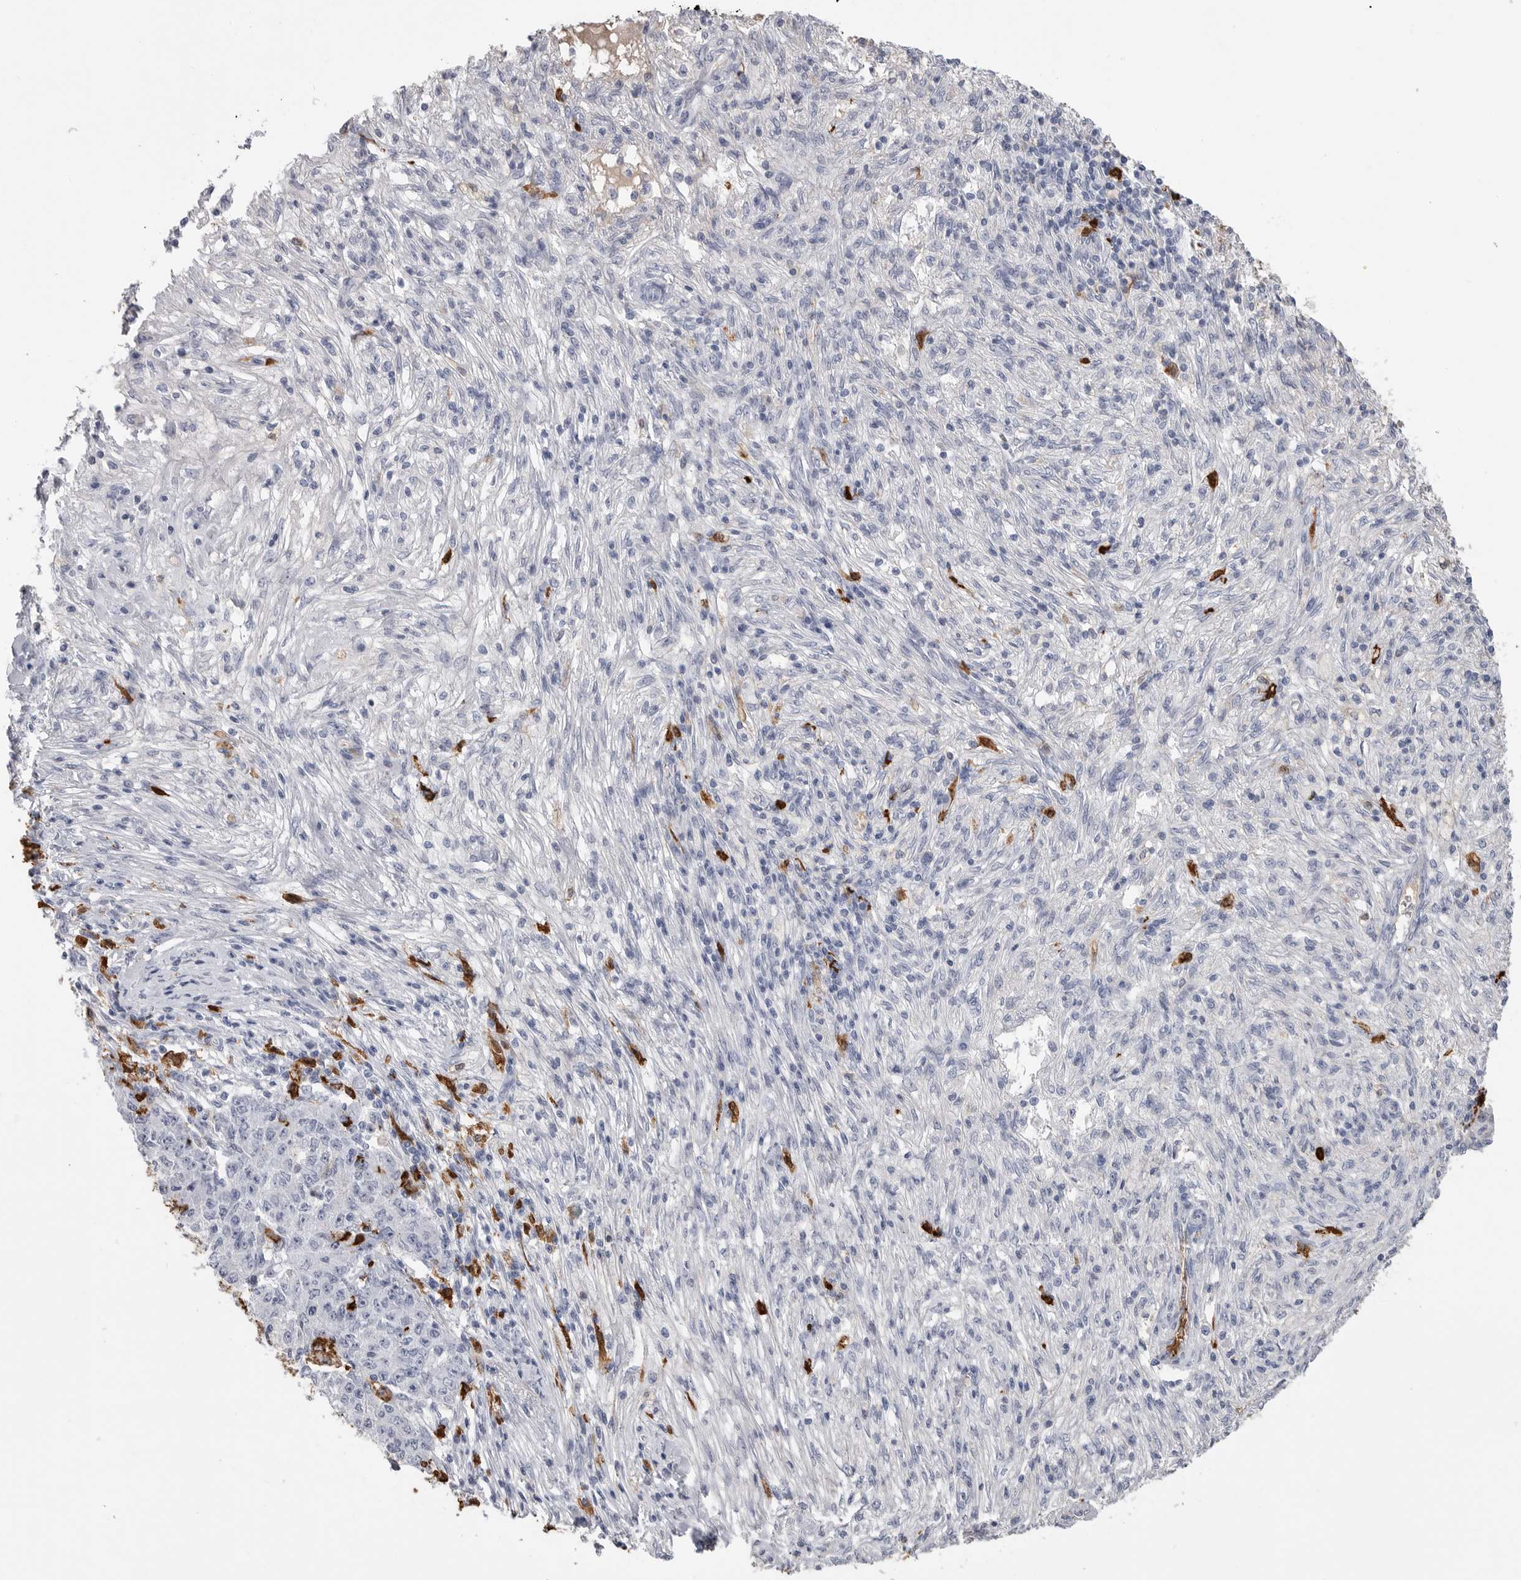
{"staining": {"intensity": "negative", "quantity": "none", "location": "none"}, "tissue": "ovarian cancer", "cell_type": "Tumor cells", "image_type": "cancer", "snomed": [{"axis": "morphology", "description": "Carcinoma, endometroid"}, {"axis": "topography", "description": "Ovary"}], "caption": "Immunohistochemical staining of human ovarian endometroid carcinoma demonstrates no significant staining in tumor cells. (Brightfield microscopy of DAB (3,3'-diaminobenzidine) IHC at high magnification).", "gene": "CYB561D1", "patient": {"sex": "female", "age": 42}}